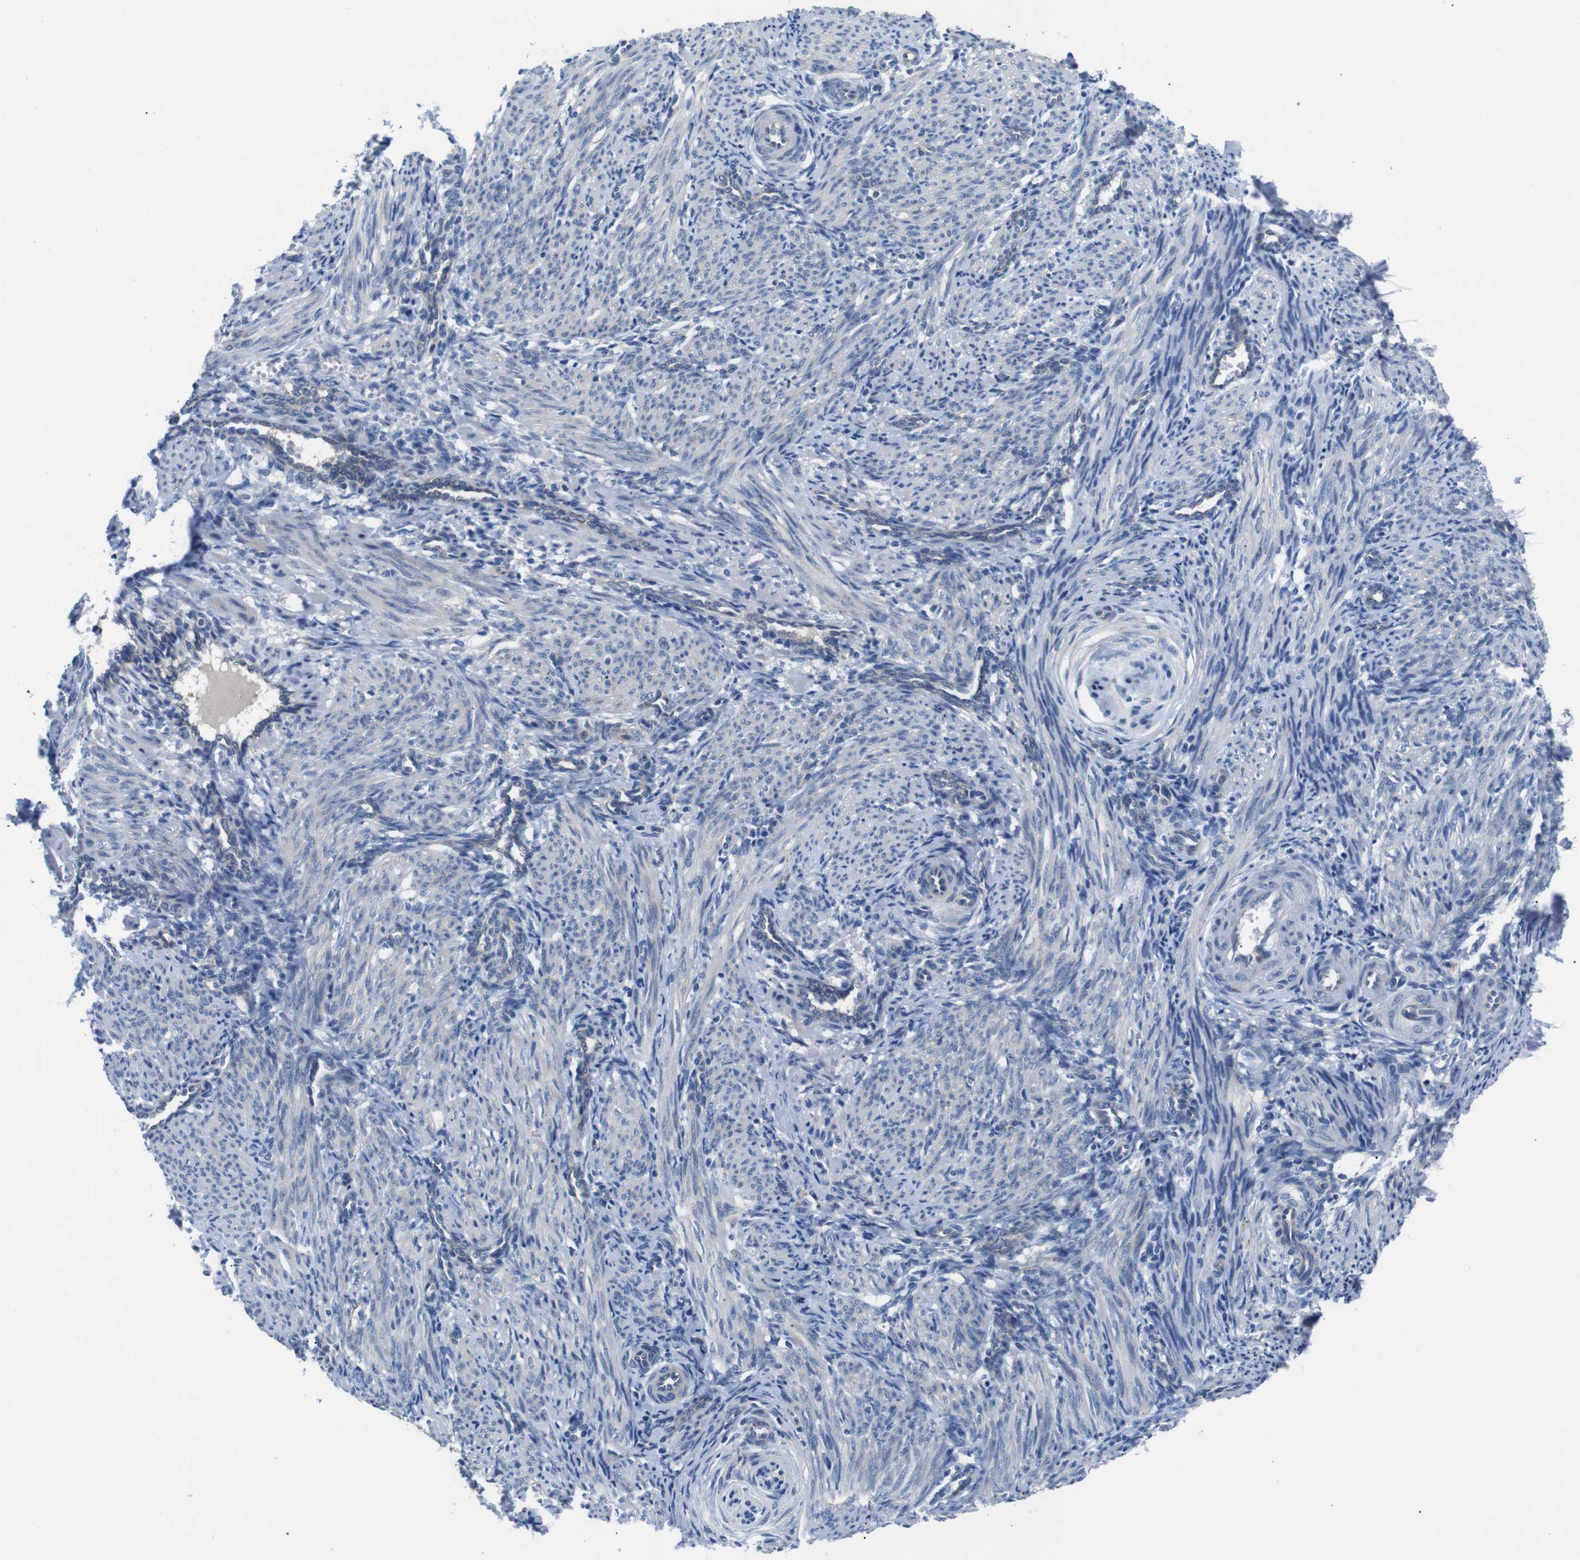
{"staining": {"intensity": "negative", "quantity": "none", "location": "none"}, "tissue": "smooth muscle", "cell_type": "Smooth muscle cells", "image_type": "normal", "snomed": [{"axis": "morphology", "description": "Normal tissue, NOS"}, {"axis": "topography", "description": "Endometrium"}], "caption": "Smooth muscle cells show no significant expression in normal smooth muscle. The staining was performed using DAB to visualize the protein expression in brown, while the nuclei were stained in blue with hematoxylin (Magnification: 20x).", "gene": "DCP1A", "patient": {"sex": "female", "age": 33}}